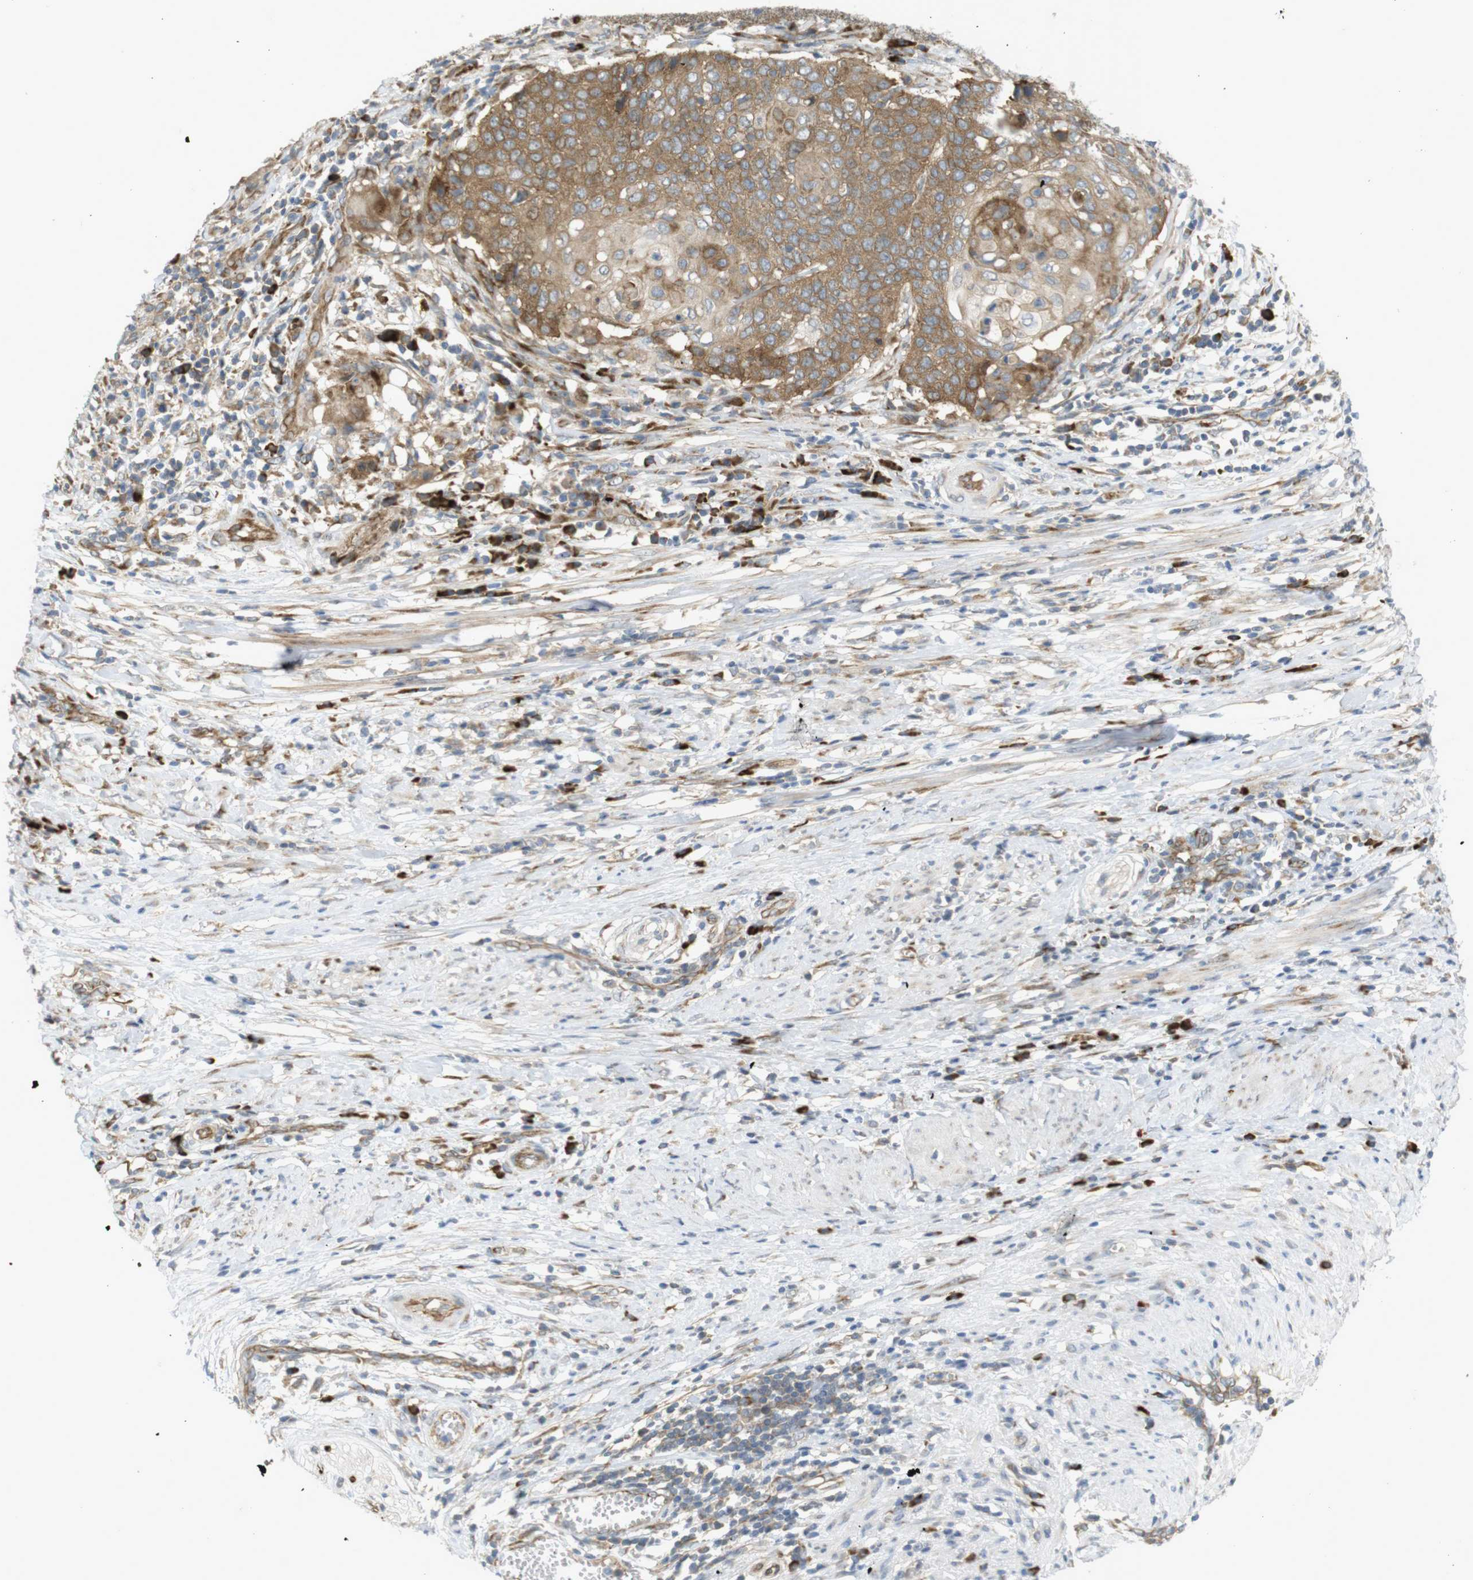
{"staining": {"intensity": "moderate", "quantity": ">75%", "location": "cytoplasmic/membranous"}, "tissue": "cervical cancer", "cell_type": "Tumor cells", "image_type": "cancer", "snomed": [{"axis": "morphology", "description": "Squamous cell carcinoma, NOS"}, {"axis": "topography", "description": "Cervix"}], "caption": "Cervical cancer (squamous cell carcinoma) tissue shows moderate cytoplasmic/membranous positivity in approximately >75% of tumor cells, visualized by immunohistochemistry.", "gene": "GJC3", "patient": {"sex": "female", "age": 39}}